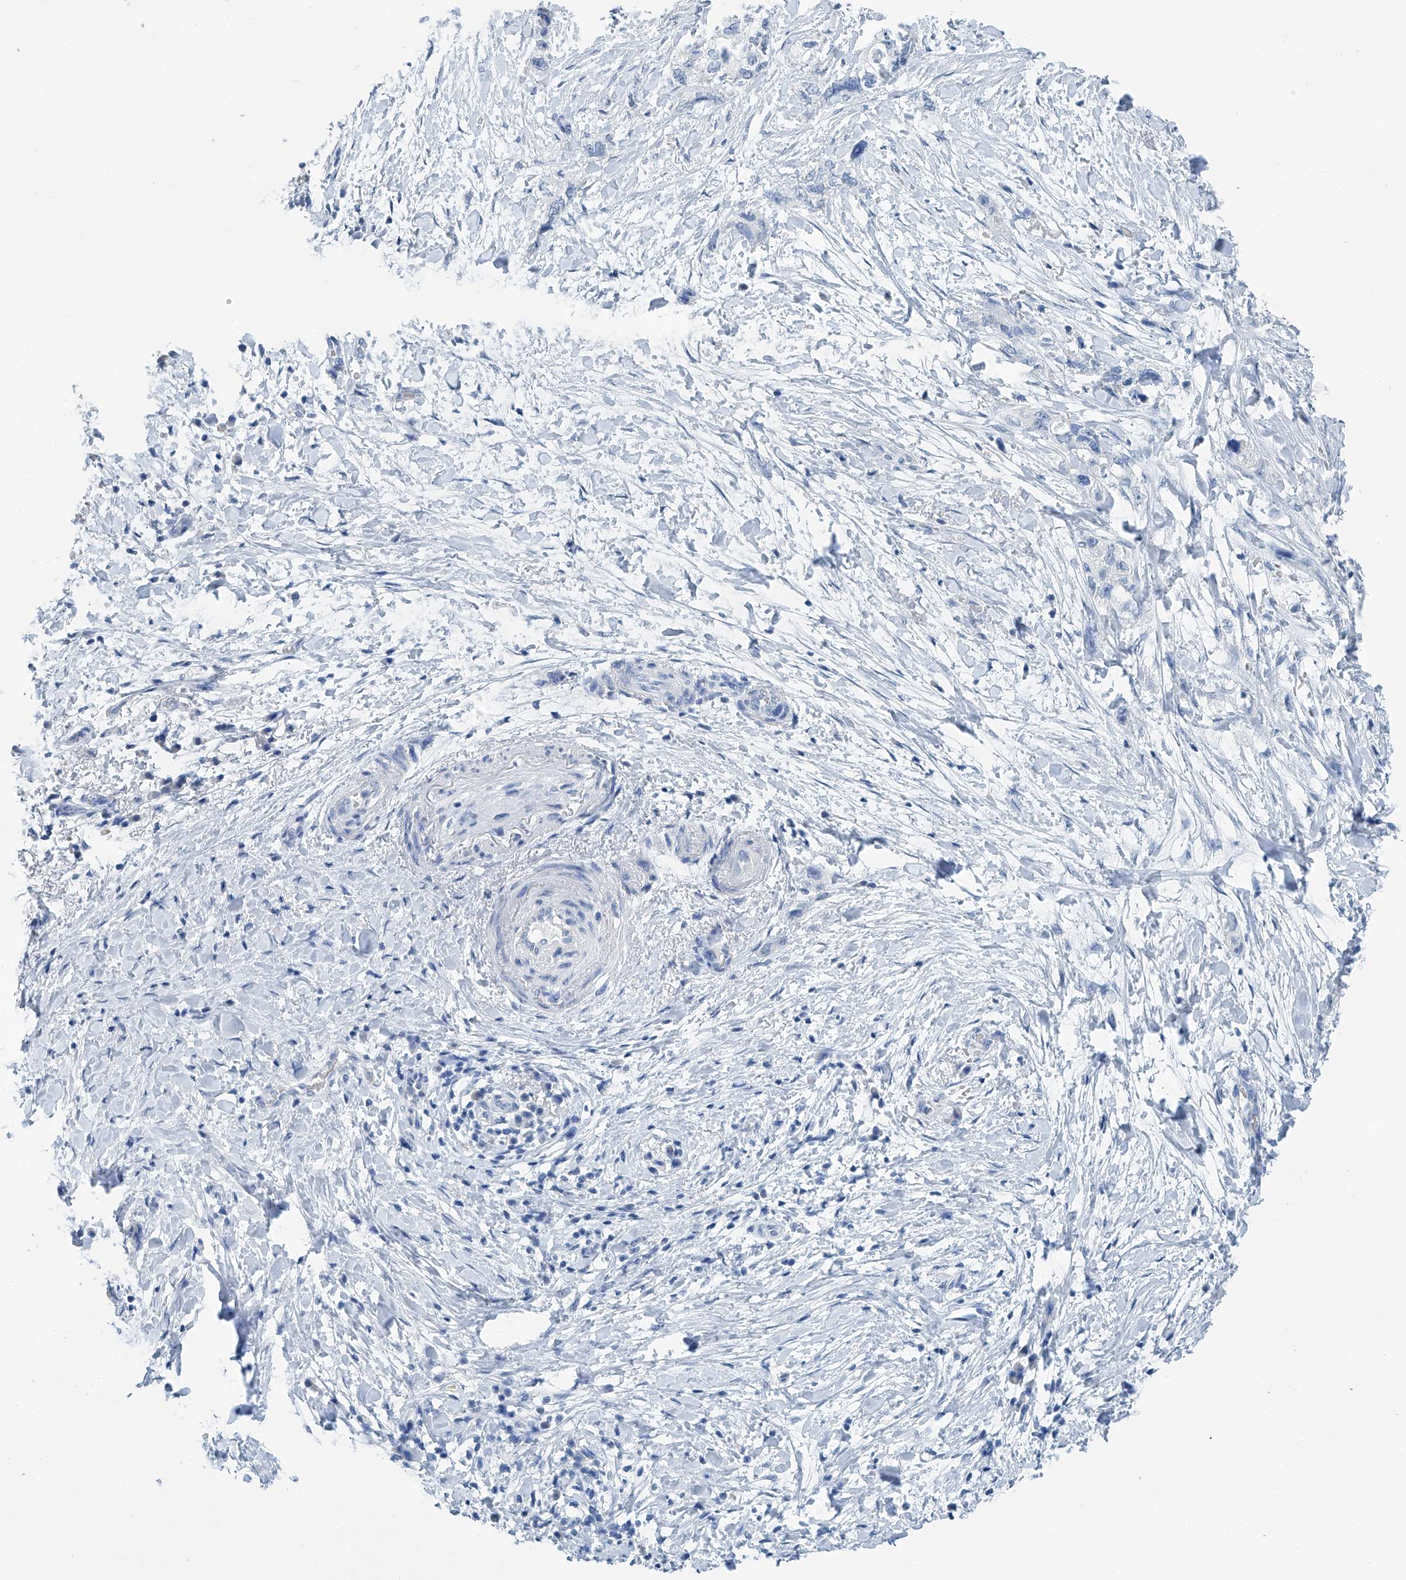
{"staining": {"intensity": "negative", "quantity": "none", "location": "none"}, "tissue": "pancreatic cancer", "cell_type": "Tumor cells", "image_type": "cancer", "snomed": [{"axis": "morphology", "description": "Adenocarcinoma, NOS"}, {"axis": "topography", "description": "Pancreas"}], "caption": "An image of human pancreatic cancer is negative for staining in tumor cells.", "gene": "CYP2A7", "patient": {"sex": "female", "age": 73}}